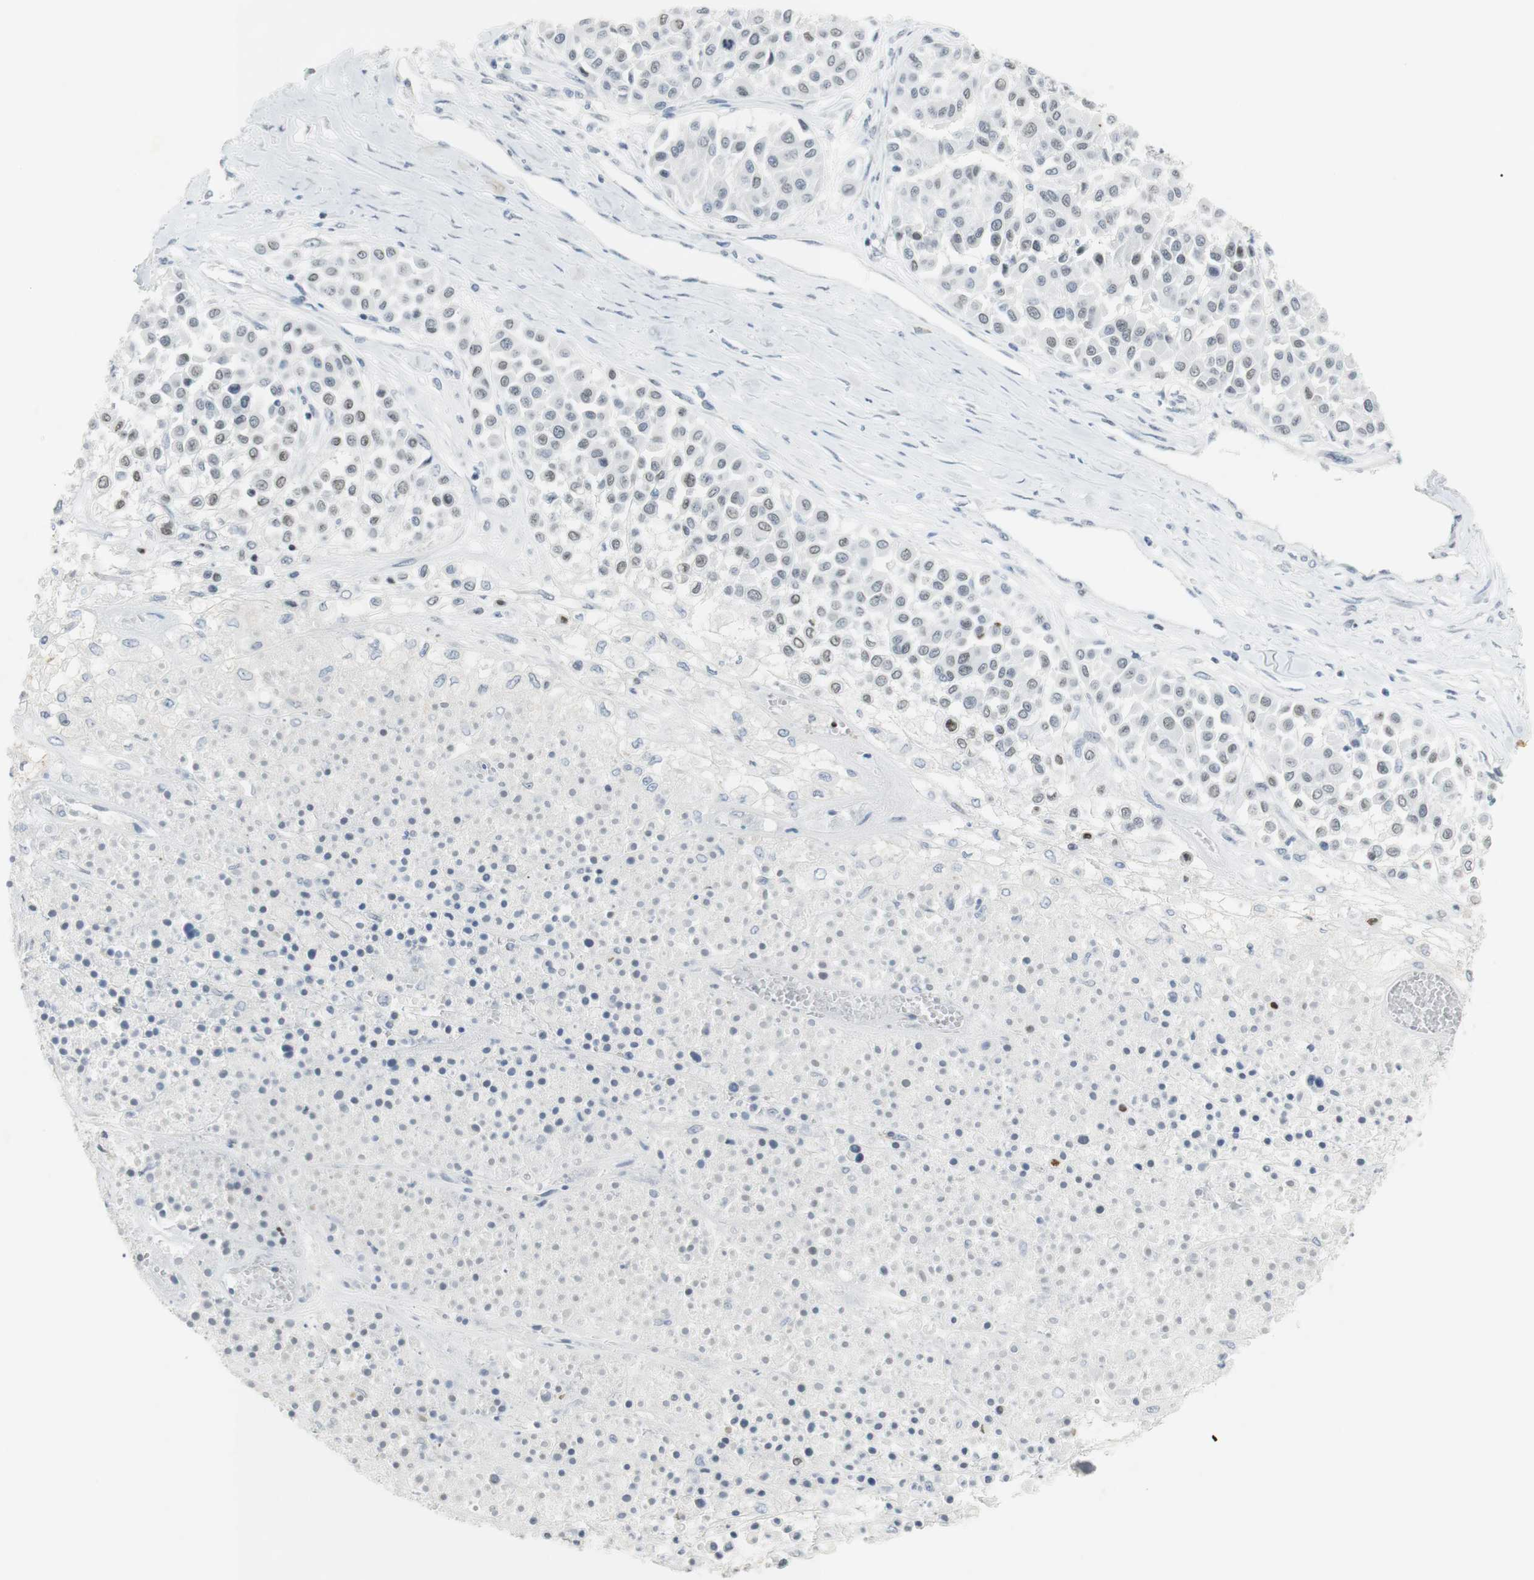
{"staining": {"intensity": "weak", "quantity": ">75%", "location": "nuclear"}, "tissue": "melanoma", "cell_type": "Tumor cells", "image_type": "cancer", "snomed": [{"axis": "morphology", "description": "Malignant melanoma, Metastatic site"}, {"axis": "topography", "description": "Soft tissue"}], "caption": "A micrograph showing weak nuclear staining in about >75% of tumor cells in malignant melanoma (metastatic site), as visualized by brown immunohistochemical staining.", "gene": "BMI1", "patient": {"sex": "male", "age": 41}}